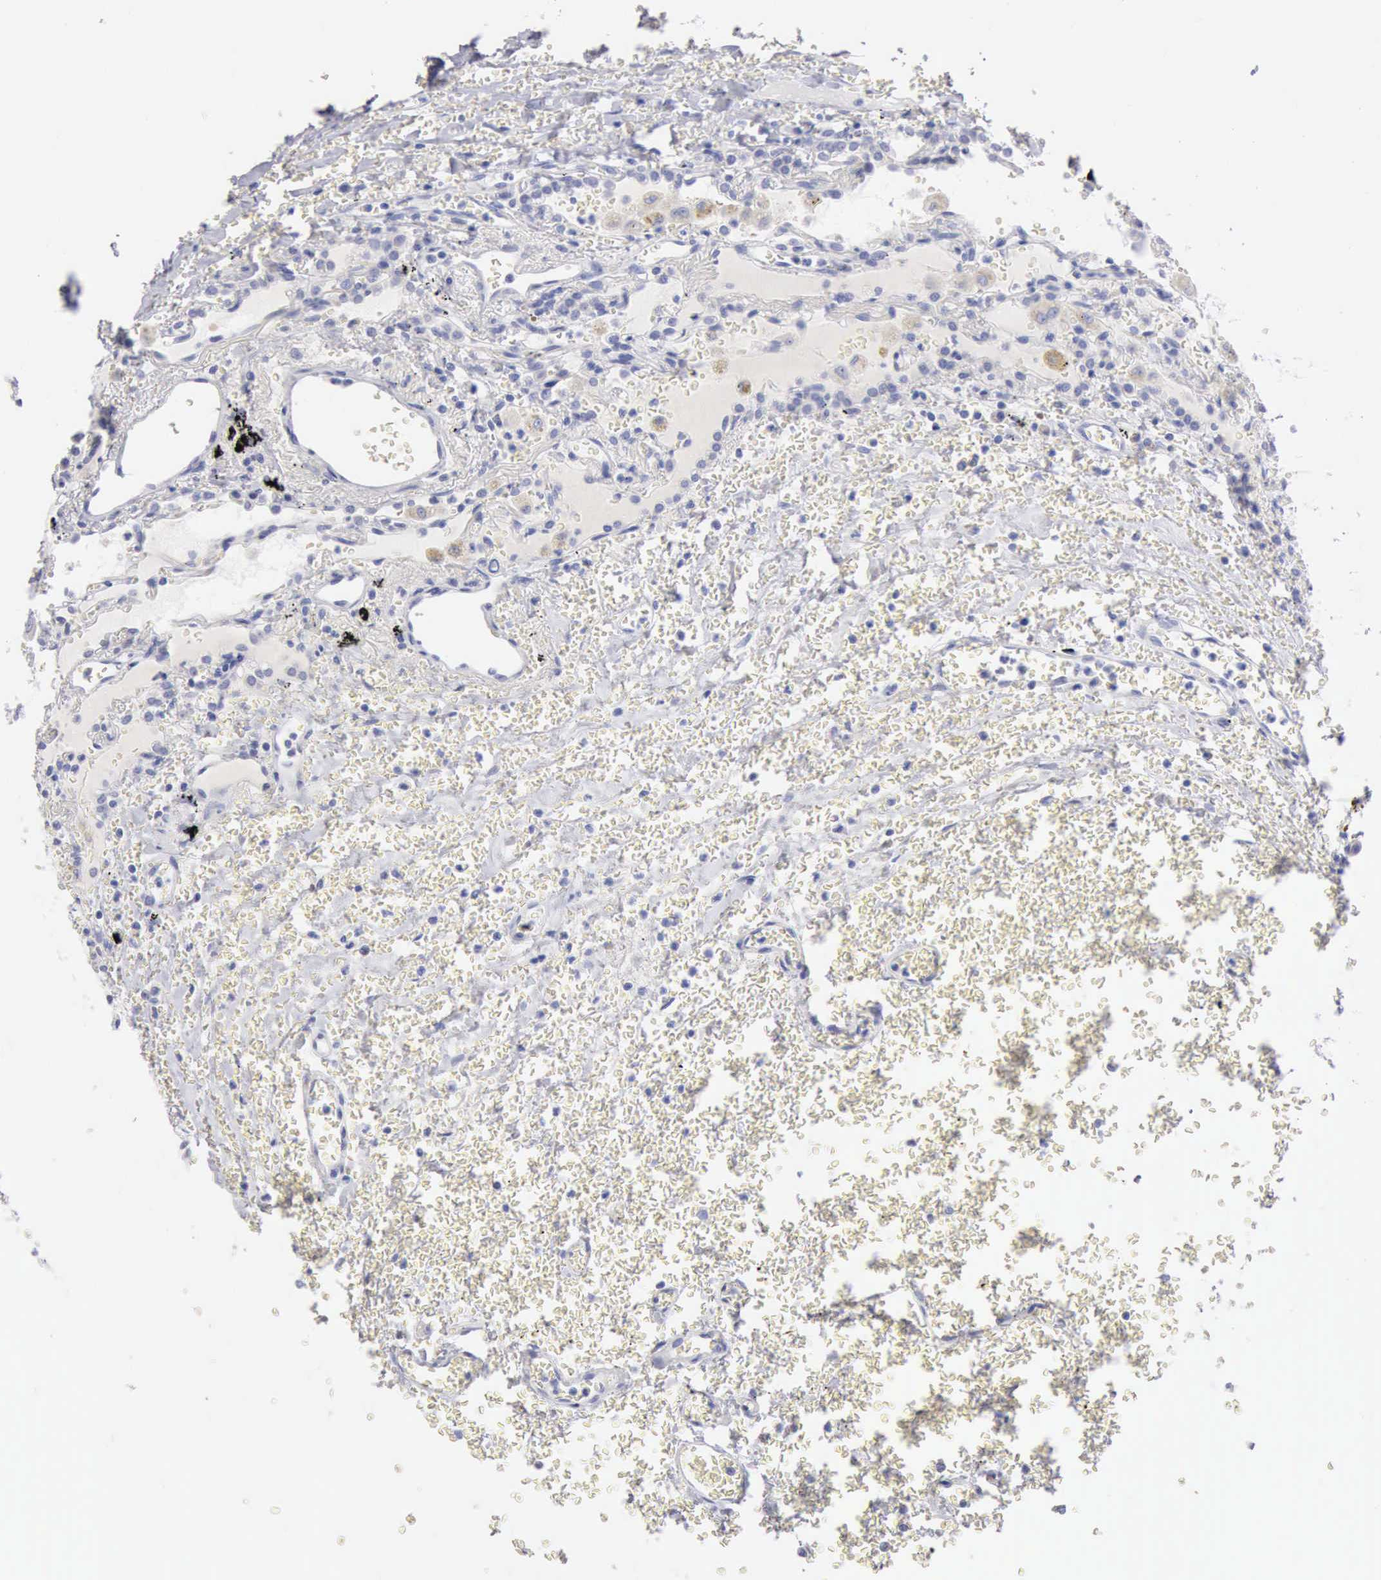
{"staining": {"intensity": "weak", "quantity": "<25%", "location": "cytoplasmic/membranous"}, "tissue": "carcinoid", "cell_type": "Tumor cells", "image_type": "cancer", "snomed": [{"axis": "morphology", "description": "Carcinoid, malignant, NOS"}, {"axis": "topography", "description": "Bronchus"}], "caption": "Tumor cells are negative for brown protein staining in carcinoid.", "gene": "ANGEL1", "patient": {"sex": "male", "age": 55}}